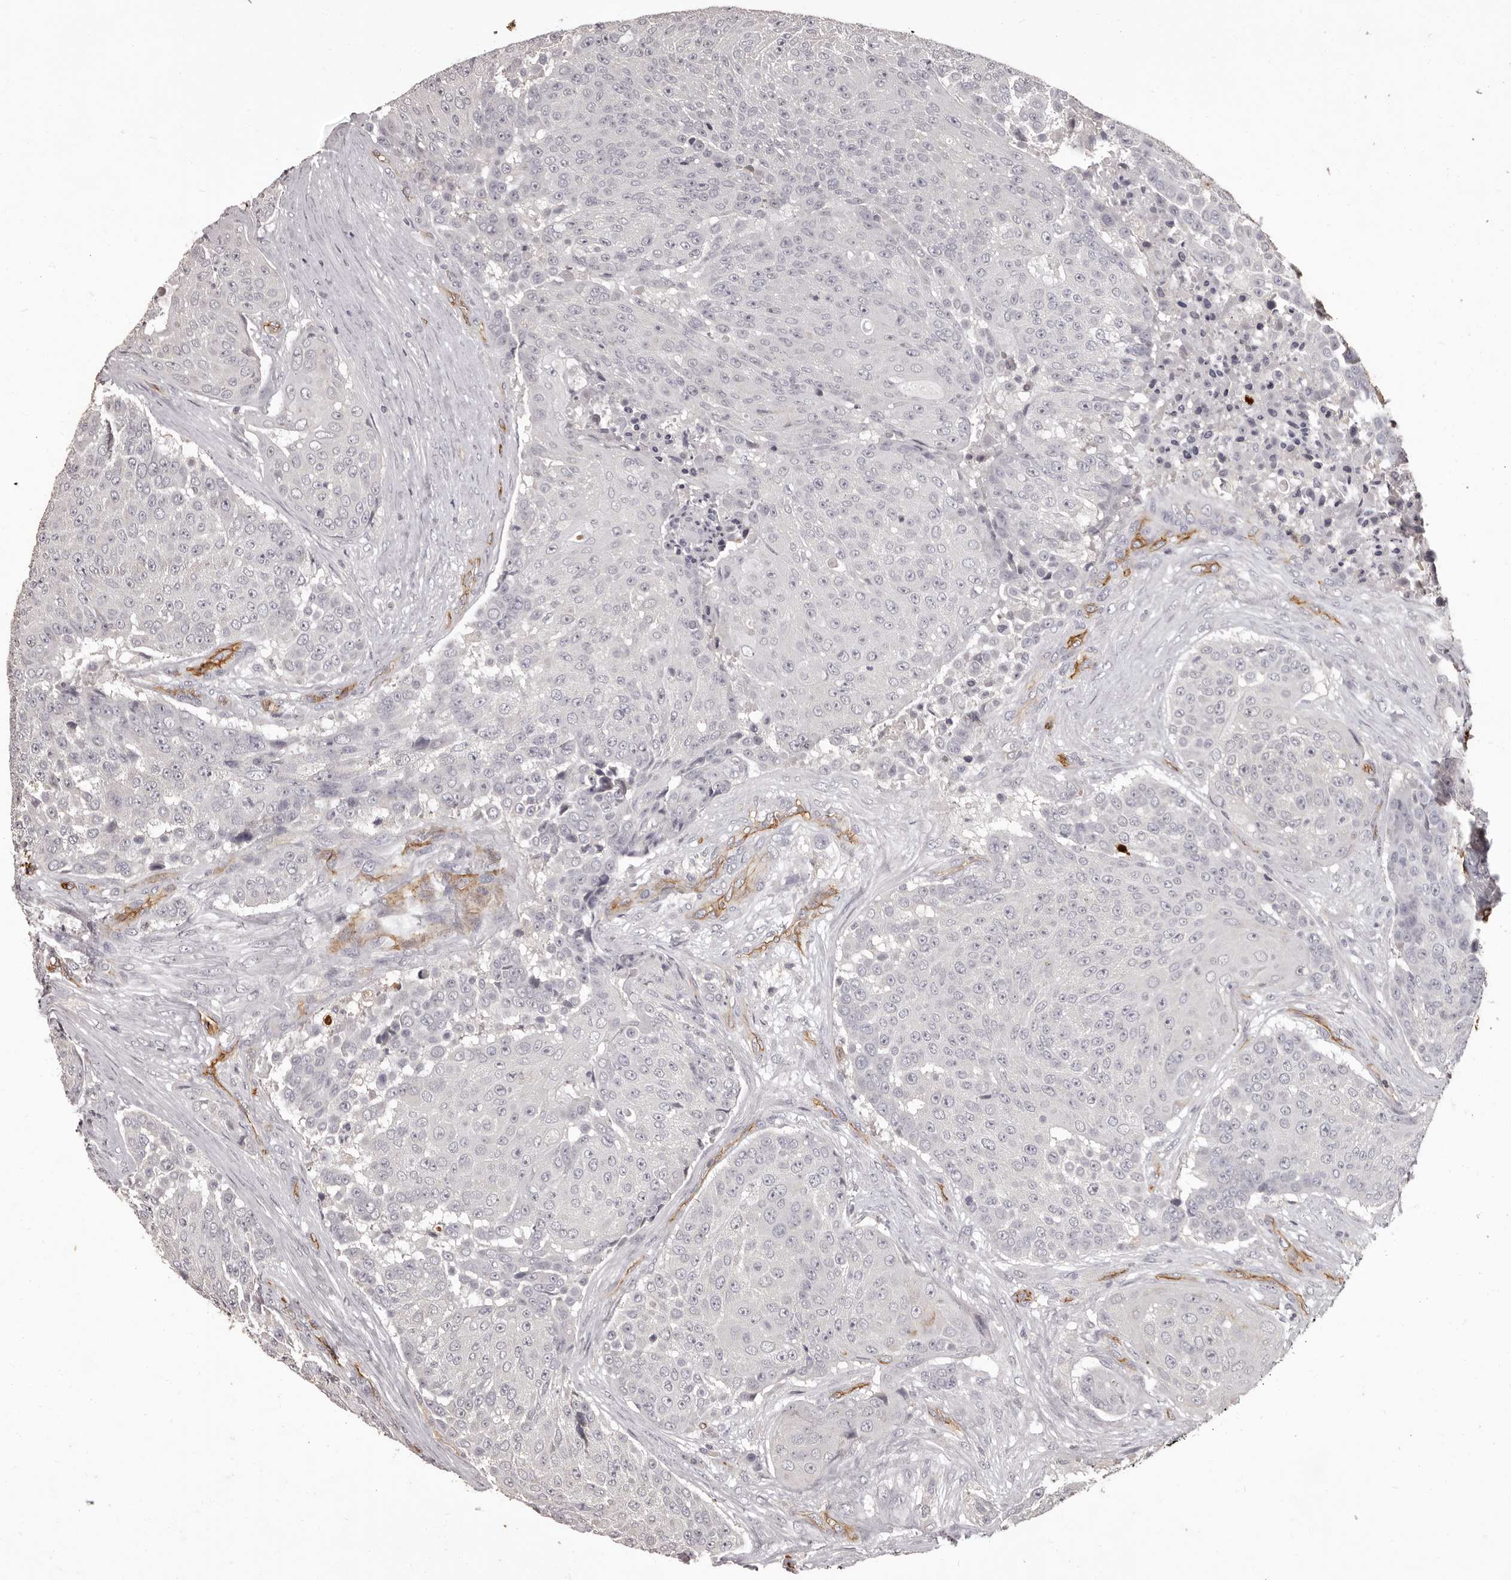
{"staining": {"intensity": "negative", "quantity": "none", "location": "none"}, "tissue": "urothelial cancer", "cell_type": "Tumor cells", "image_type": "cancer", "snomed": [{"axis": "morphology", "description": "Urothelial carcinoma, High grade"}, {"axis": "topography", "description": "Urinary bladder"}], "caption": "High magnification brightfield microscopy of urothelial carcinoma (high-grade) stained with DAB (brown) and counterstained with hematoxylin (blue): tumor cells show no significant expression.", "gene": "GPR78", "patient": {"sex": "female", "age": 63}}